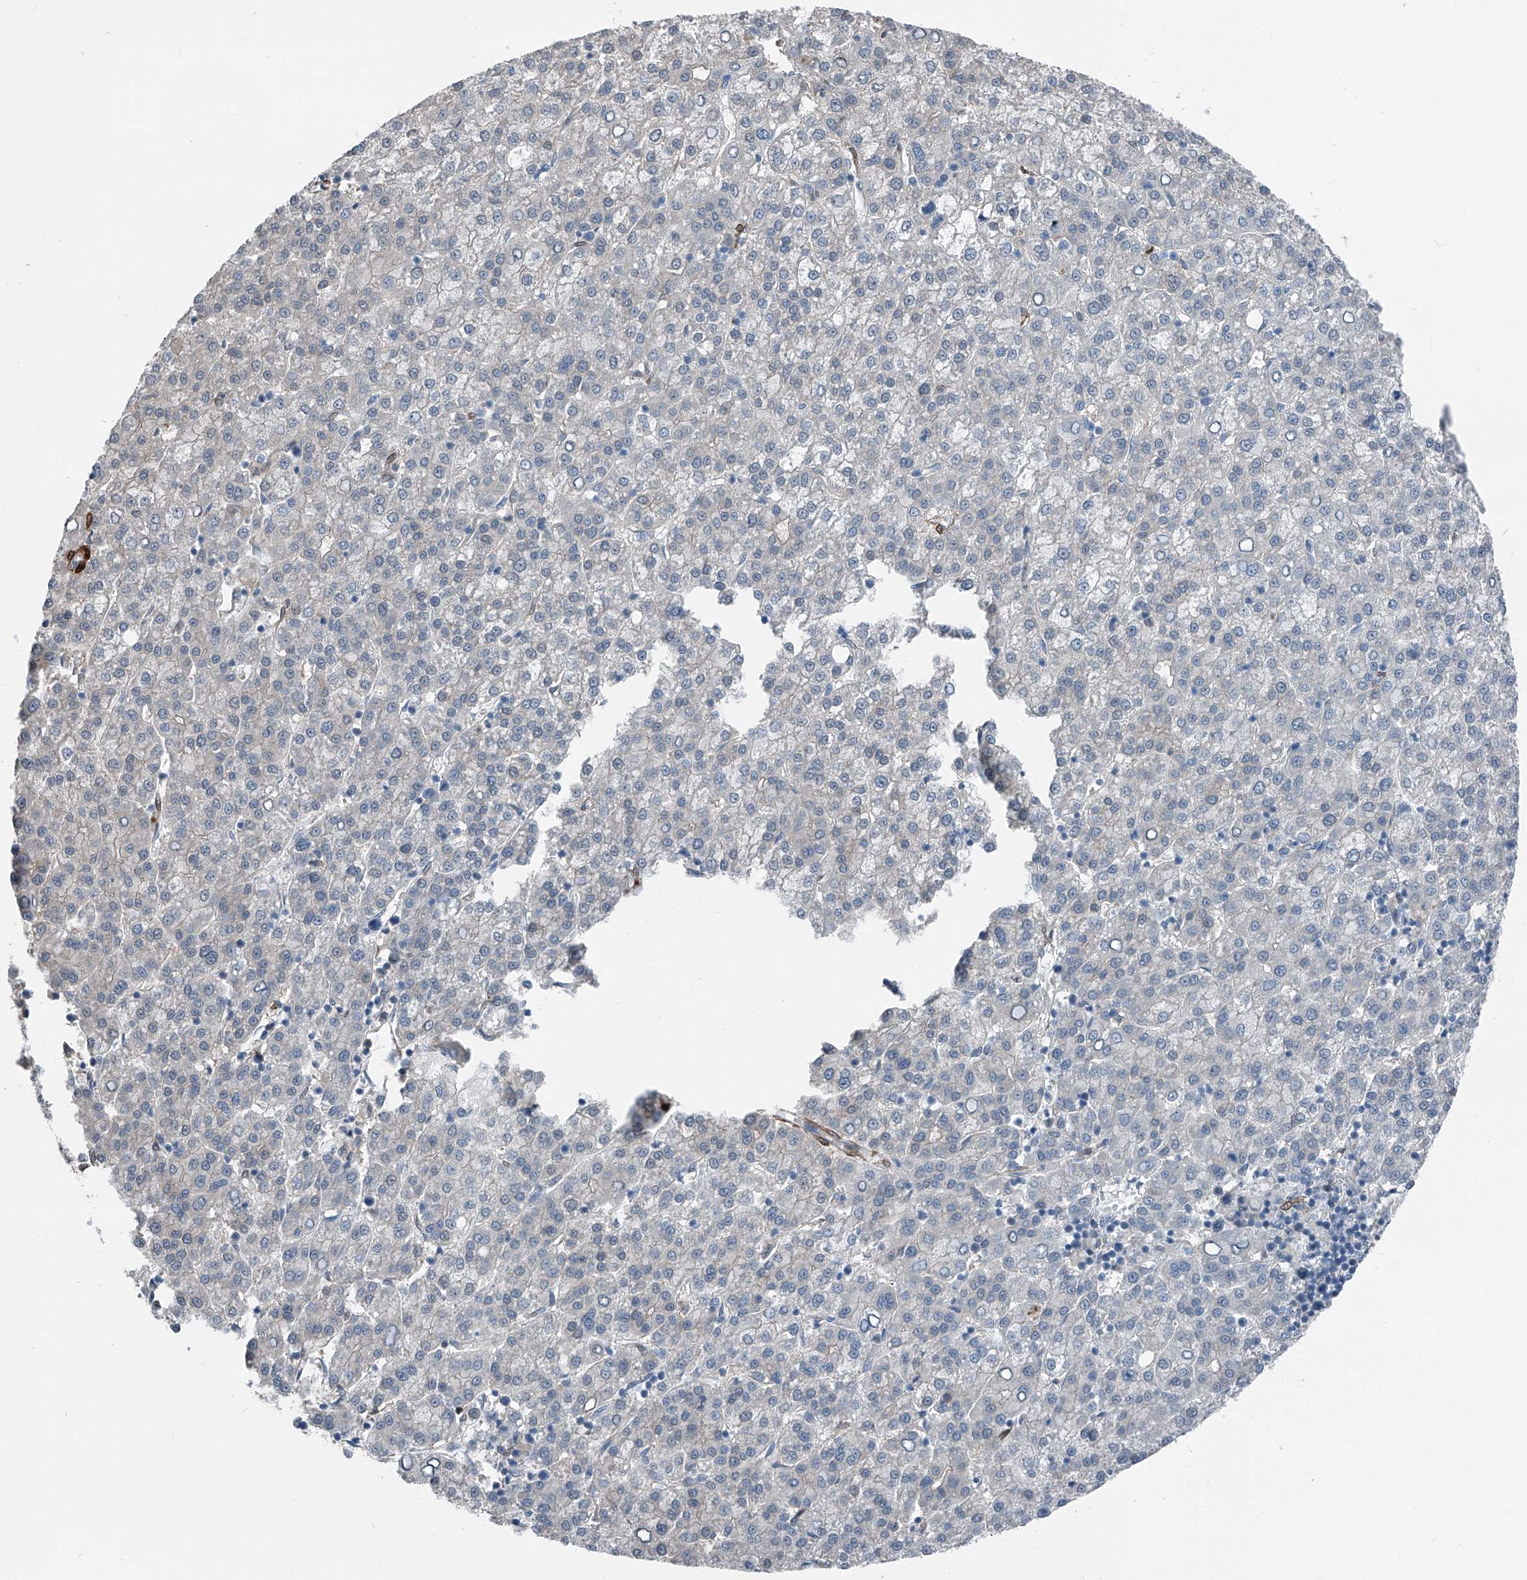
{"staining": {"intensity": "negative", "quantity": "none", "location": "none"}, "tissue": "liver cancer", "cell_type": "Tumor cells", "image_type": "cancer", "snomed": [{"axis": "morphology", "description": "Carcinoma, Hepatocellular, NOS"}, {"axis": "topography", "description": "Liver"}], "caption": "The photomicrograph demonstrates no significant staining in tumor cells of hepatocellular carcinoma (liver).", "gene": "HSPA6", "patient": {"sex": "female", "age": 58}}